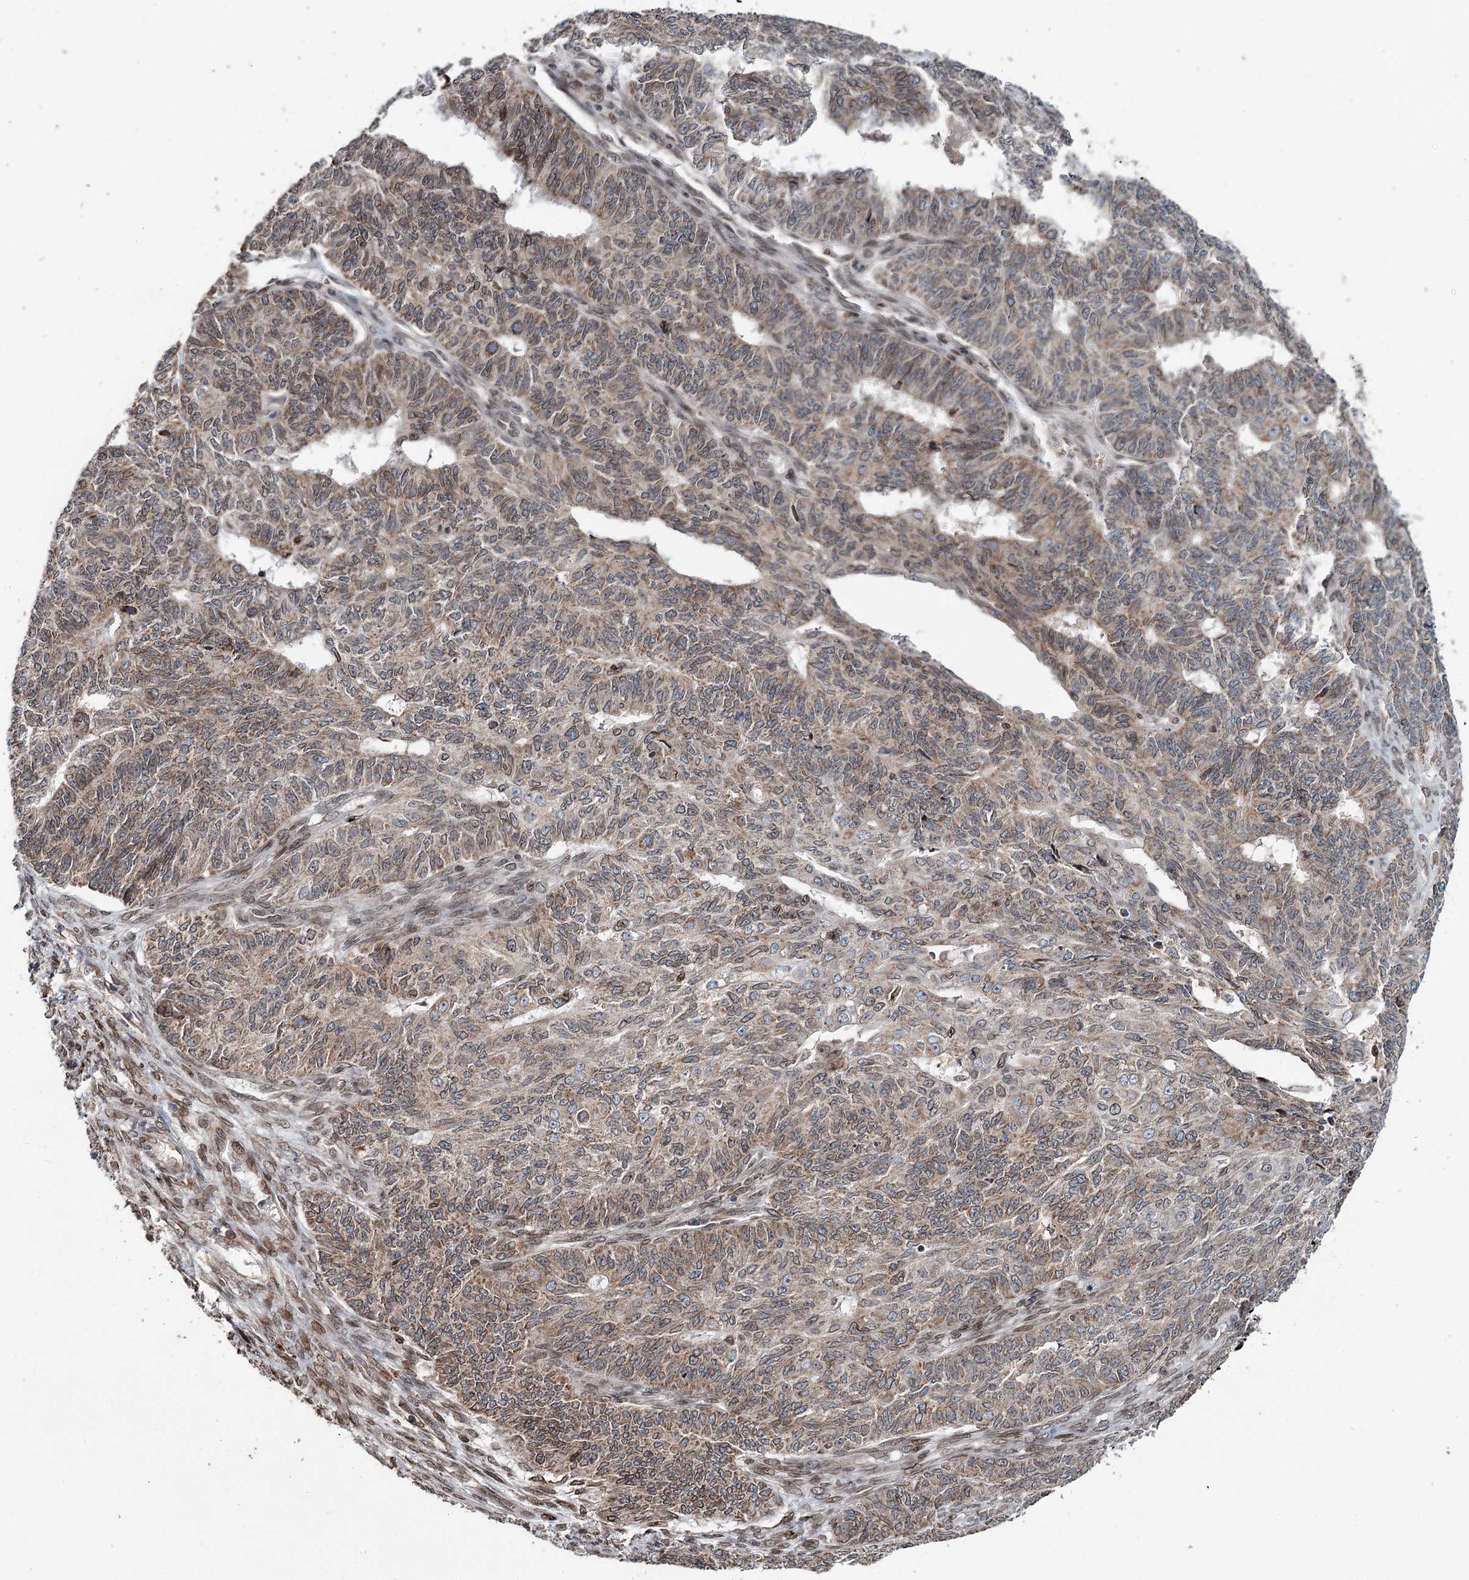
{"staining": {"intensity": "moderate", "quantity": "25%-75%", "location": "cytoplasmic/membranous,nuclear"}, "tissue": "endometrial cancer", "cell_type": "Tumor cells", "image_type": "cancer", "snomed": [{"axis": "morphology", "description": "Adenocarcinoma, NOS"}, {"axis": "topography", "description": "Endometrium"}], "caption": "Human adenocarcinoma (endometrial) stained for a protein (brown) displays moderate cytoplasmic/membranous and nuclear positive positivity in approximately 25%-75% of tumor cells.", "gene": "CFAP46", "patient": {"sex": "female", "age": 32}}